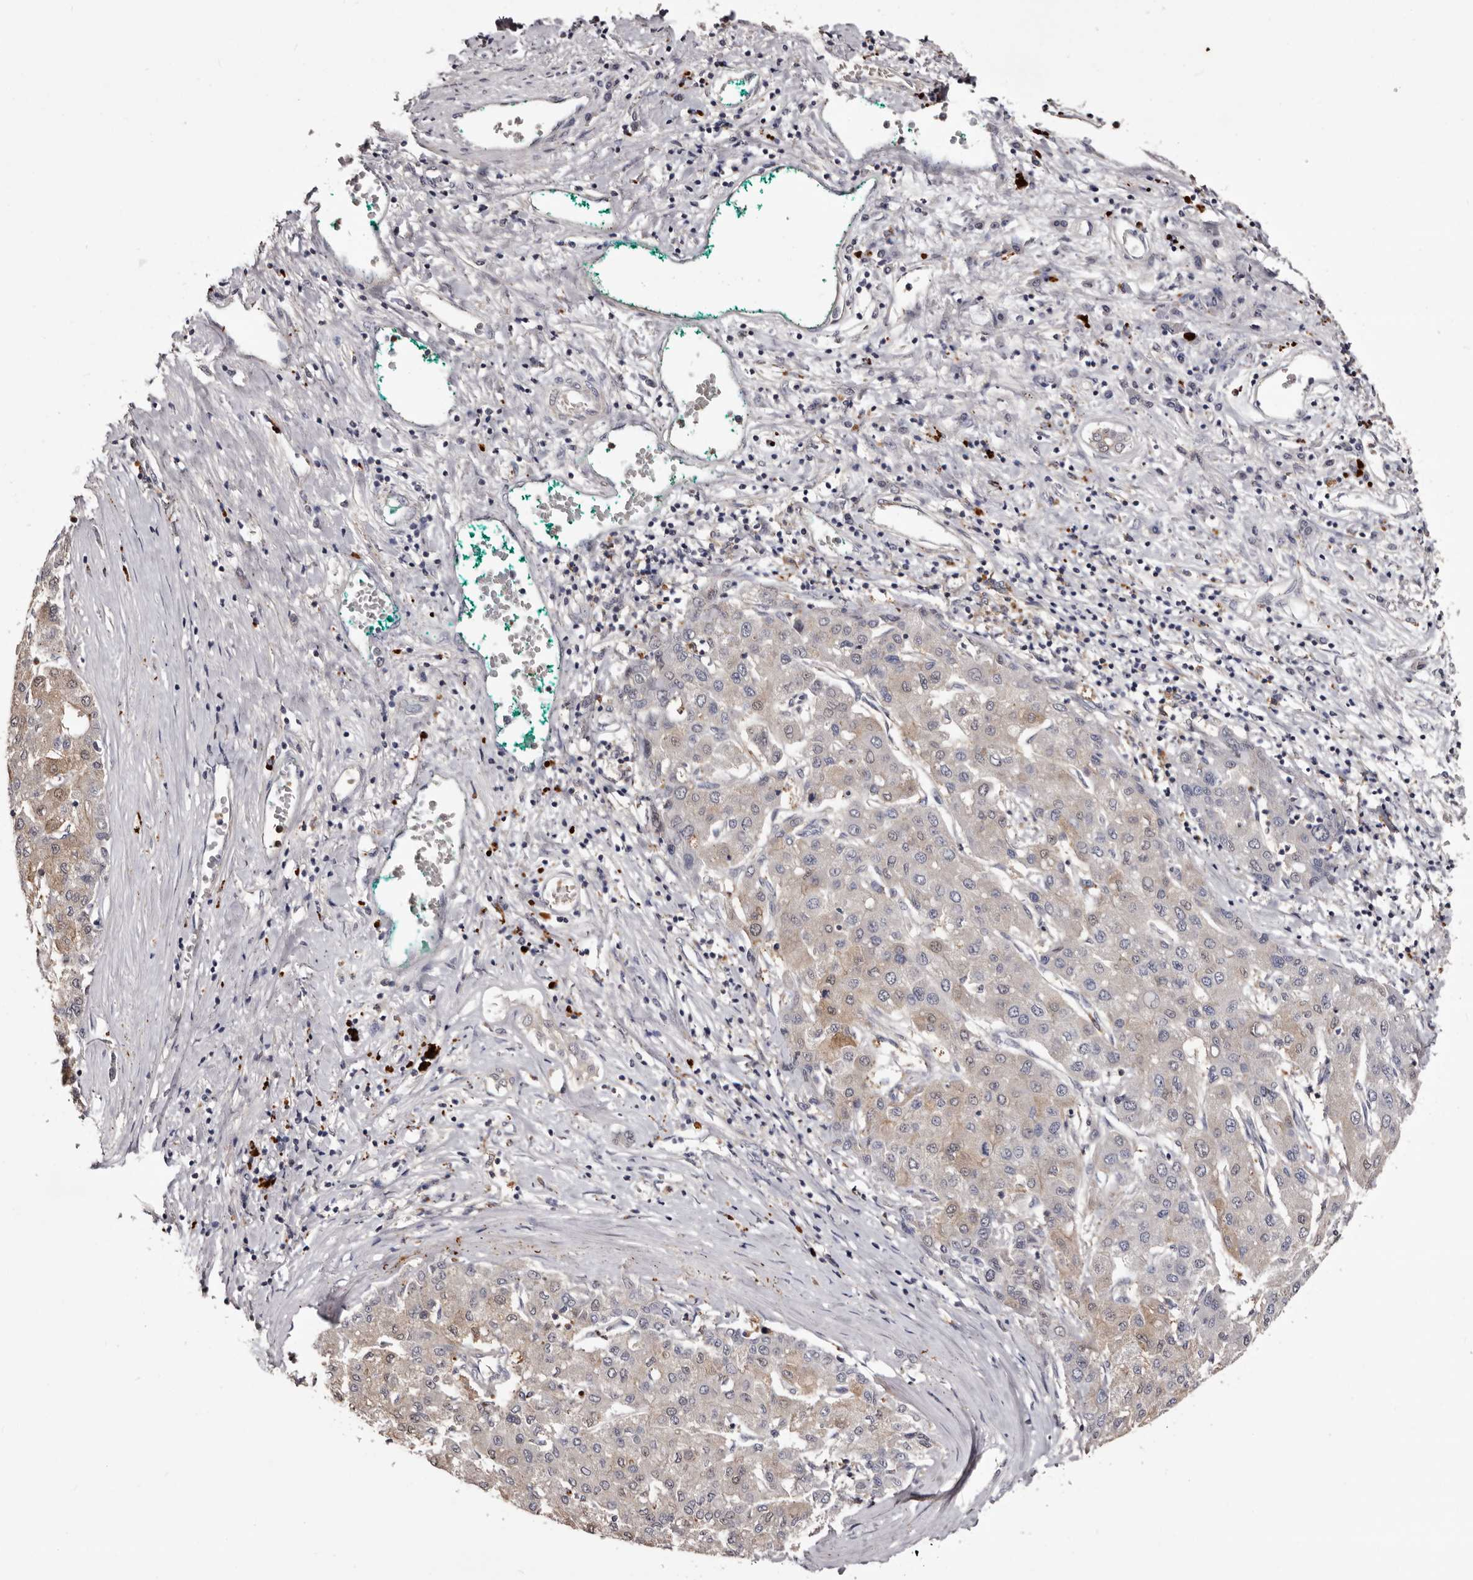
{"staining": {"intensity": "weak", "quantity": "25%-75%", "location": "cytoplasmic/membranous"}, "tissue": "liver cancer", "cell_type": "Tumor cells", "image_type": "cancer", "snomed": [{"axis": "morphology", "description": "Carcinoma, Hepatocellular, NOS"}, {"axis": "topography", "description": "Liver"}], "caption": "Protein expression analysis of liver cancer (hepatocellular carcinoma) displays weak cytoplasmic/membranous expression in about 25%-75% of tumor cells.", "gene": "SLC10A4", "patient": {"sex": "male", "age": 65}}